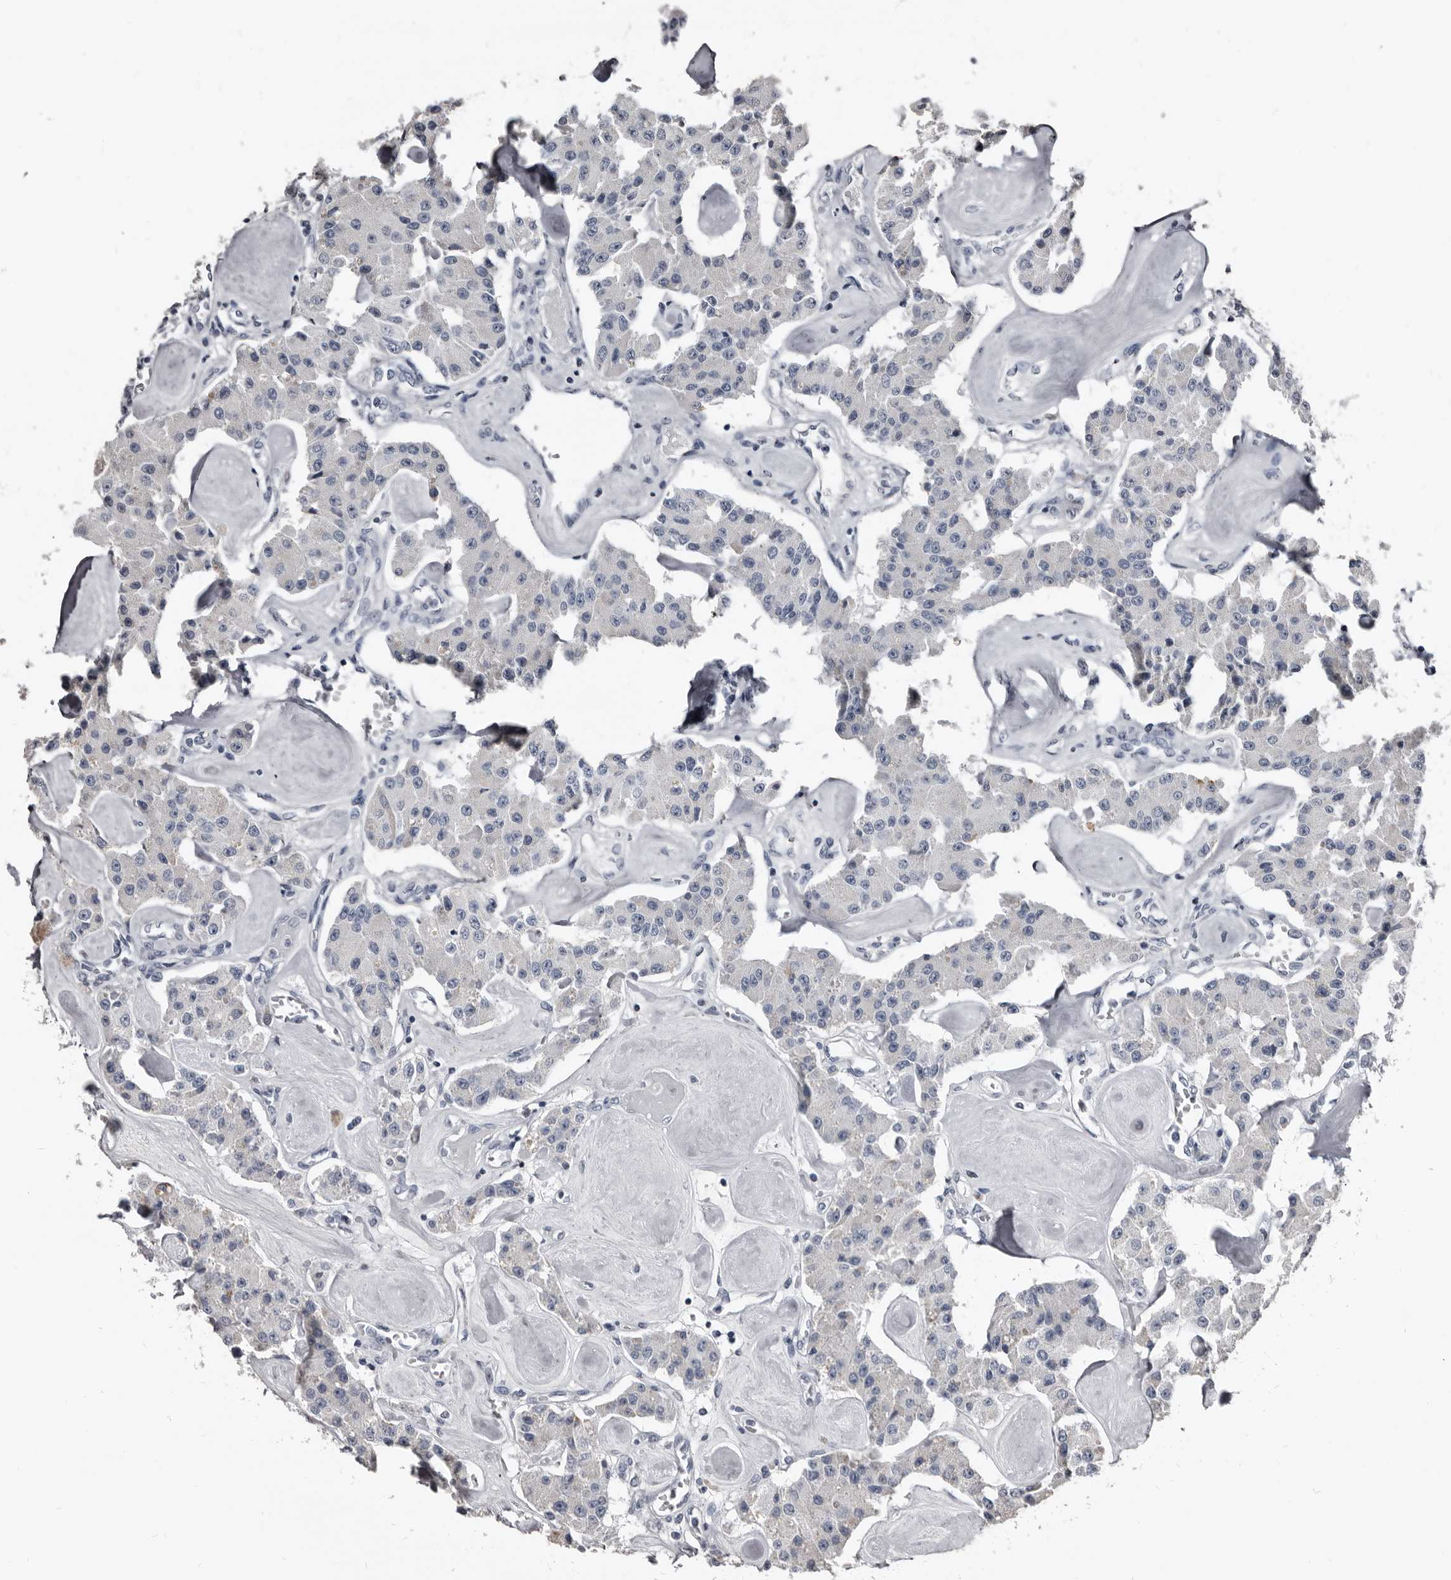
{"staining": {"intensity": "weak", "quantity": "<25%", "location": "cytoplasmic/membranous"}, "tissue": "carcinoid", "cell_type": "Tumor cells", "image_type": "cancer", "snomed": [{"axis": "morphology", "description": "Carcinoid, malignant, NOS"}, {"axis": "topography", "description": "Pancreas"}], "caption": "Image shows no significant protein staining in tumor cells of carcinoid. Brightfield microscopy of IHC stained with DAB (brown) and hematoxylin (blue), captured at high magnification.", "gene": "GREB1", "patient": {"sex": "male", "age": 41}}